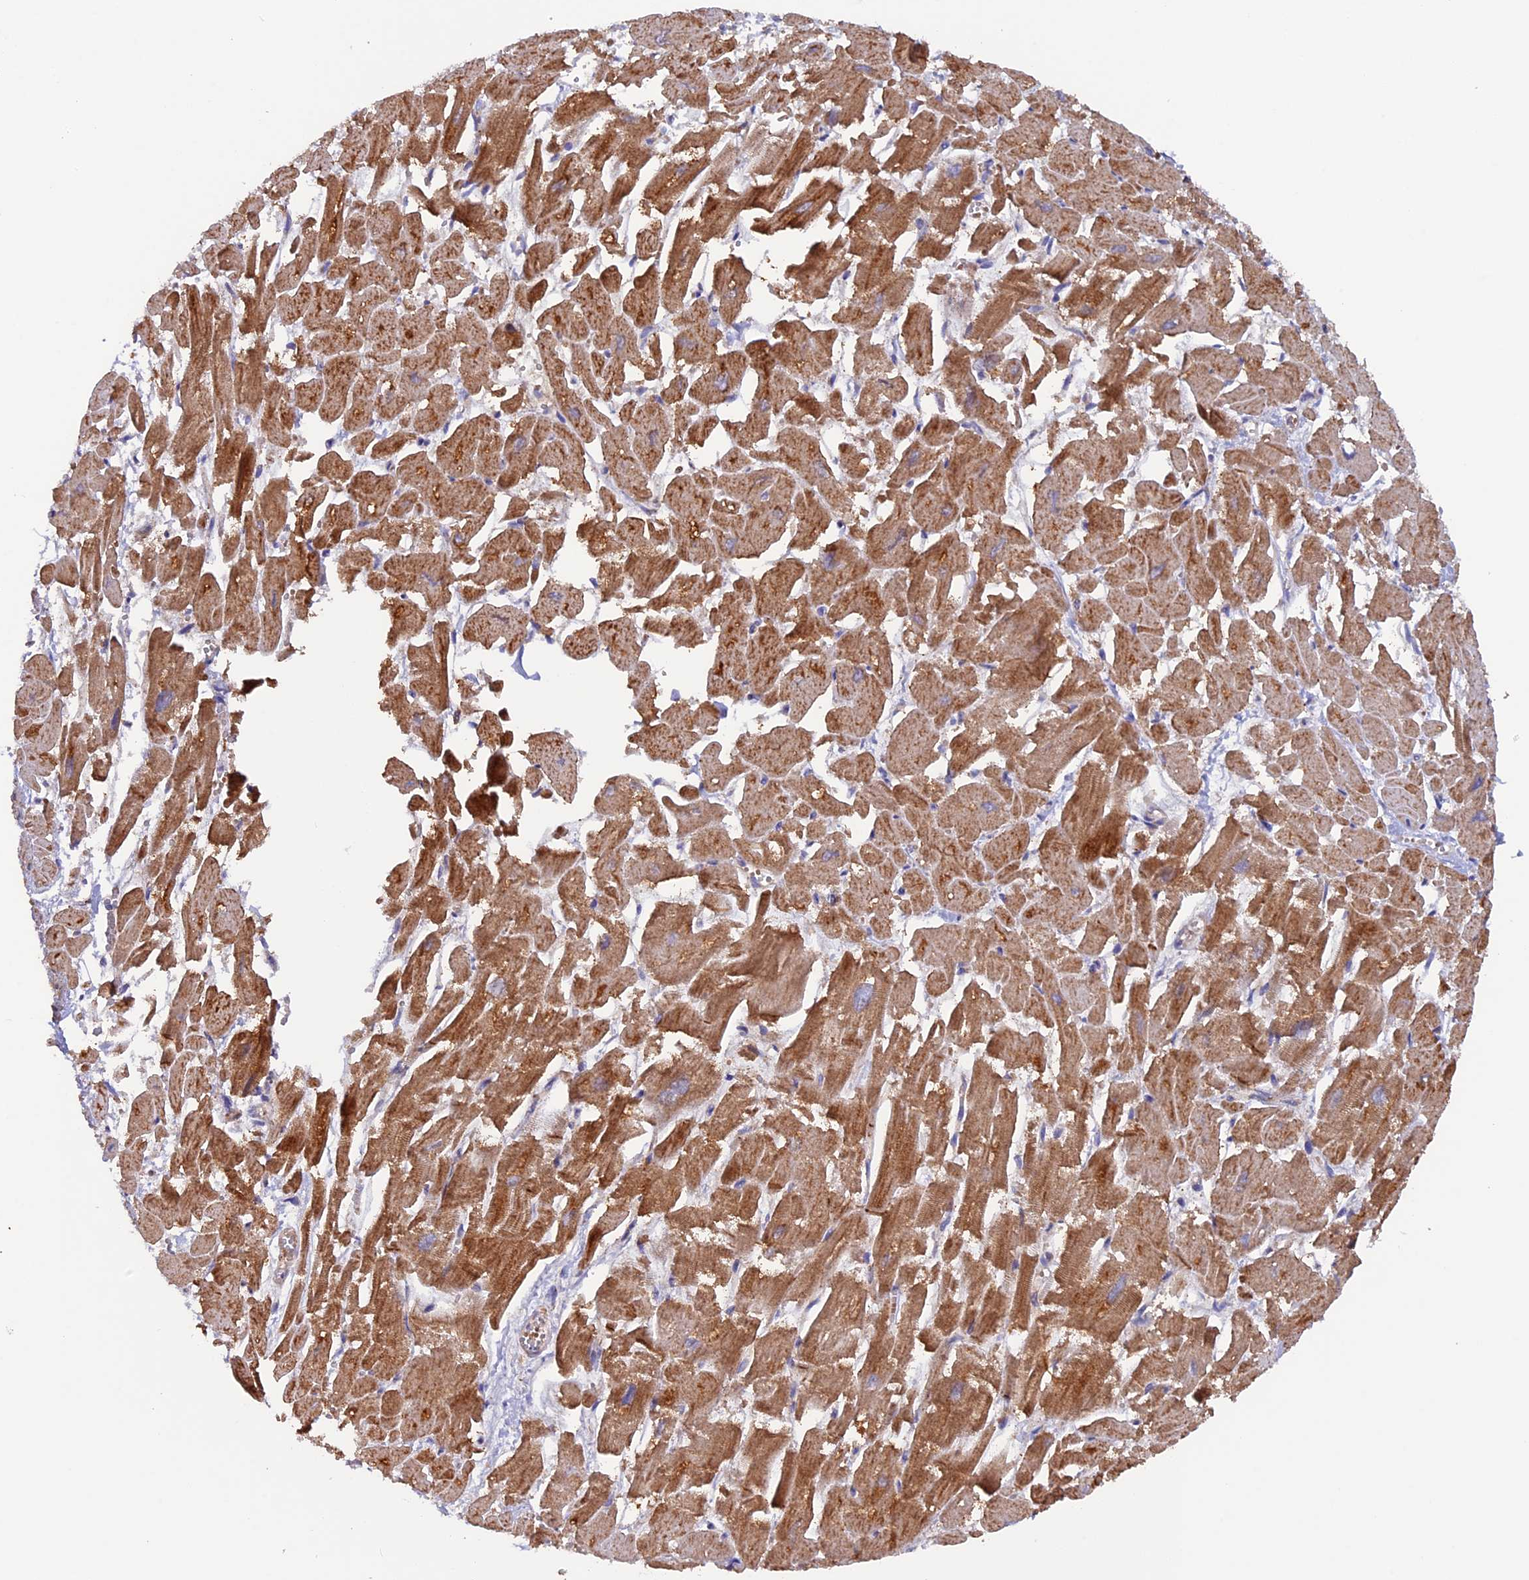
{"staining": {"intensity": "moderate", "quantity": ">75%", "location": "cytoplasmic/membranous"}, "tissue": "heart muscle", "cell_type": "Cardiomyocytes", "image_type": "normal", "snomed": [{"axis": "morphology", "description": "Normal tissue, NOS"}, {"axis": "topography", "description": "Heart"}], "caption": "High-magnification brightfield microscopy of normal heart muscle stained with DAB (brown) and counterstained with hematoxylin (blue). cardiomyocytes exhibit moderate cytoplasmic/membranous positivity is appreciated in about>75% of cells. The staining was performed using DAB (3,3'-diaminobenzidine) to visualize the protein expression in brown, while the nuclei were stained in blue with hematoxylin (Magnification: 20x).", "gene": "DUS3L", "patient": {"sex": "male", "age": 54}}